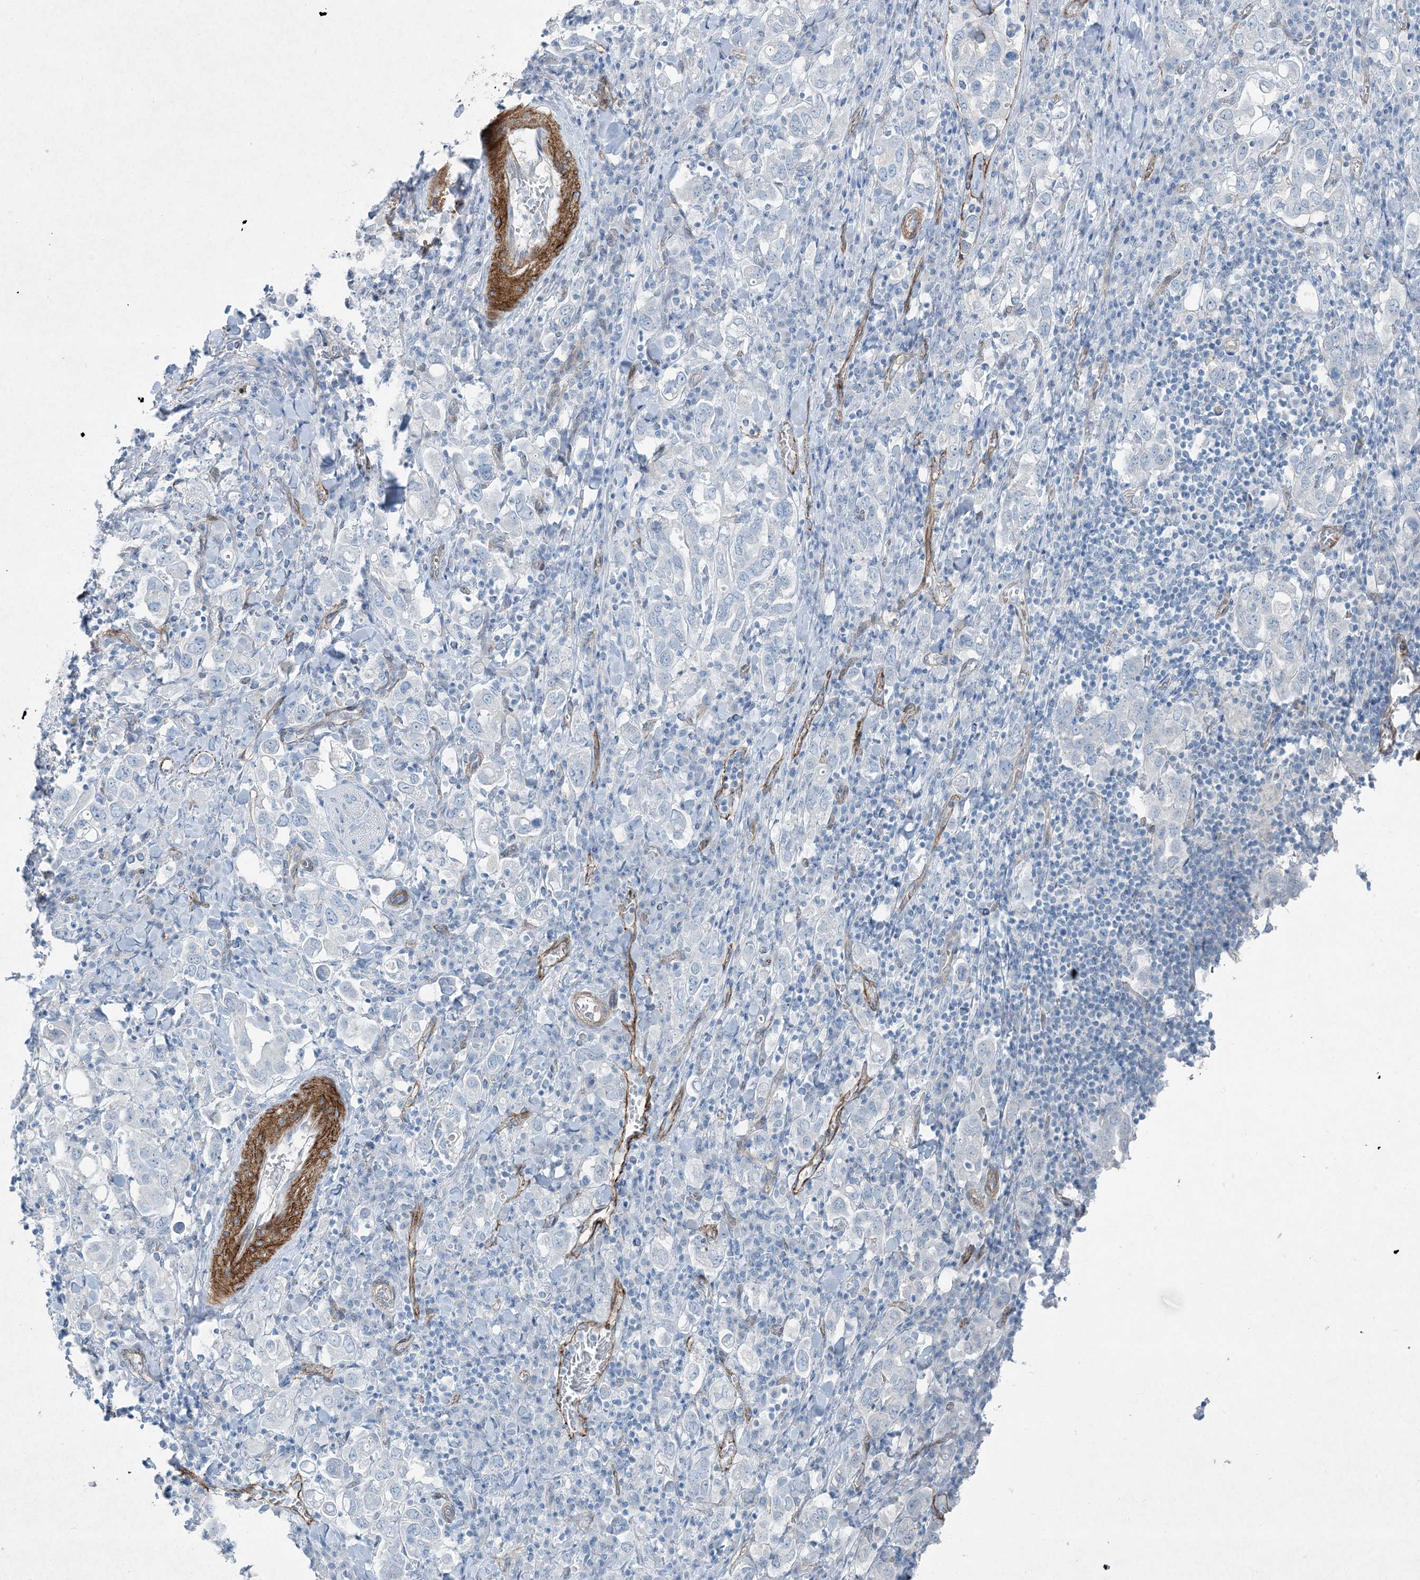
{"staining": {"intensity": "negative", "quantity": "none", "location": "none"}, "tissue": "stomach cancer", "cell_type": "Tumor cells", "image_type": "cancer", "snomed": [{"axis": "morphology", "description": "Adenocarcinoma, NOS"}, {"axis": "topography", "description": "Stomach, upper"}], "caption": "IHC micrograph of neoplastic tissue: stomach adenocarcinoma stained with DAB shows no significant protein expression in tumor cells.", "gene": "PGM5", "patient": {"sex": "male", "age": 62}}